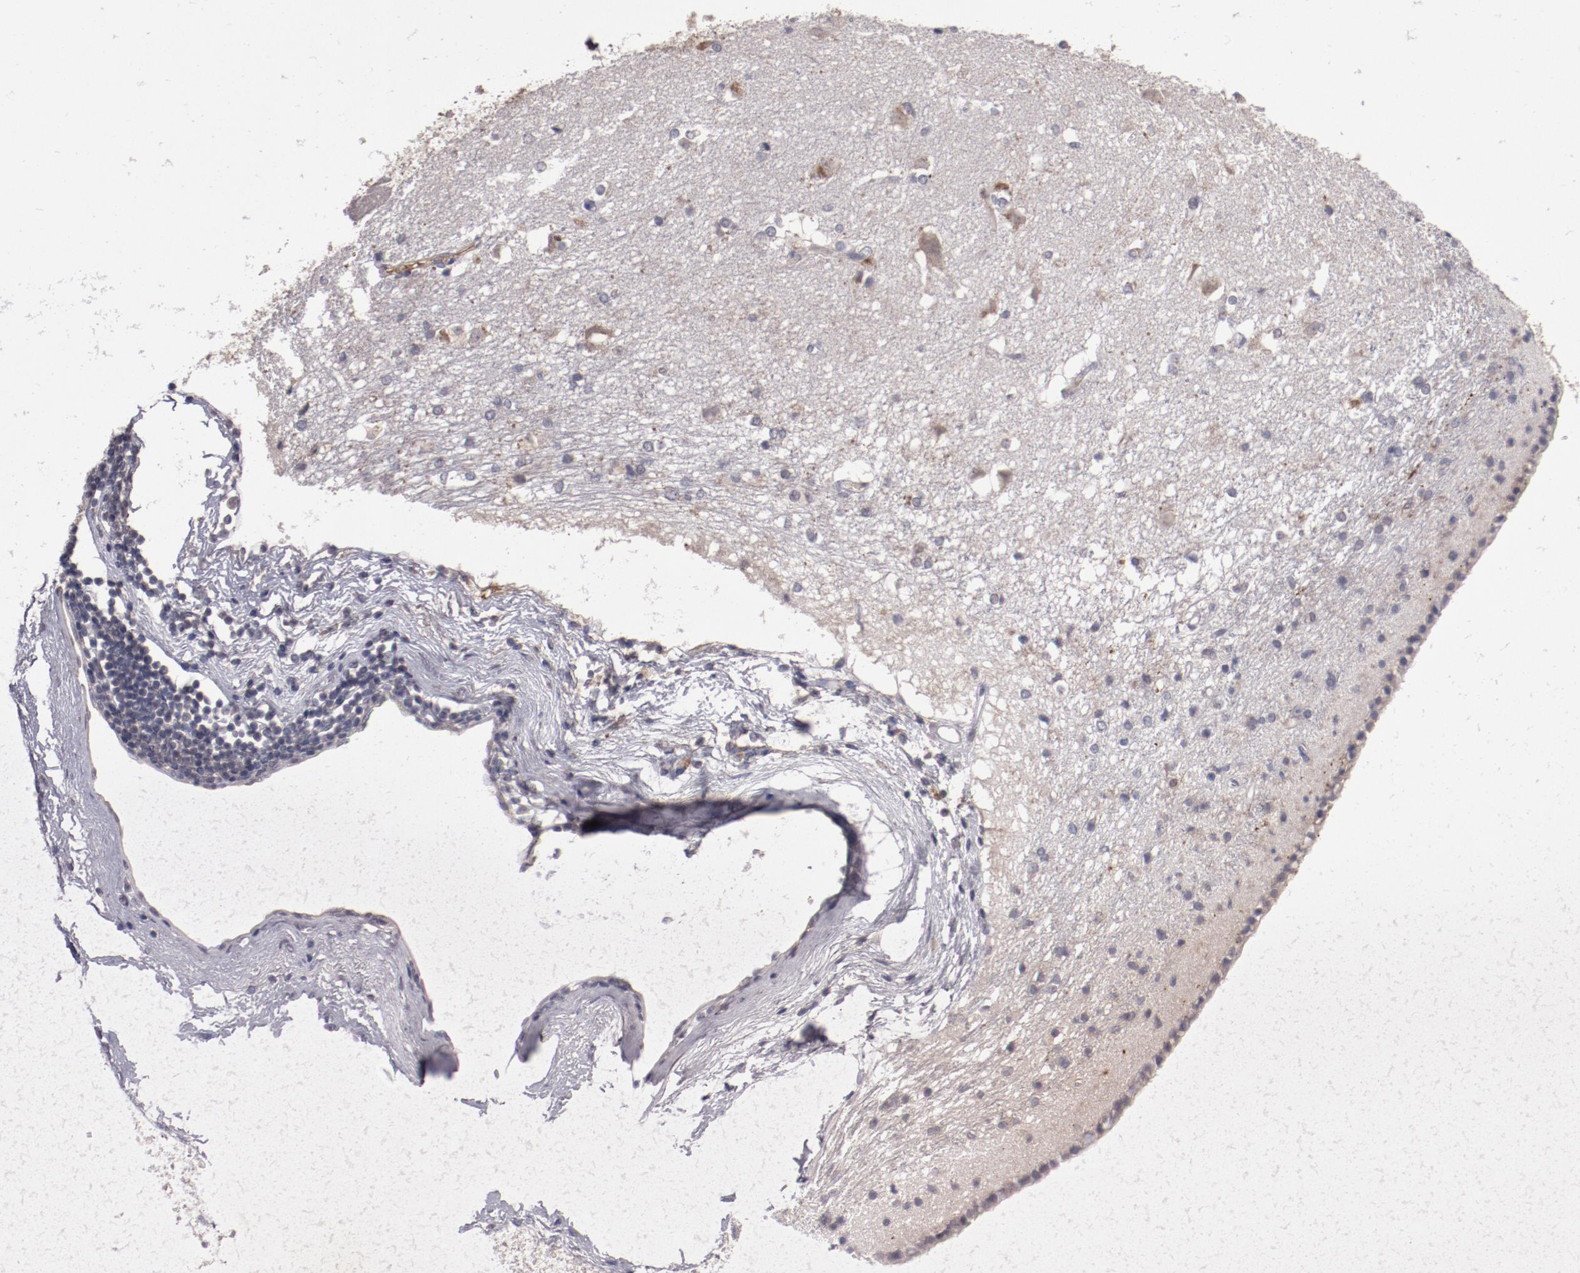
{"staining": {"intensity": "negative", "quantity": "none", "location": "none"}, "tissue": "caudate", "cell_type": "Glial cells", "image_type": "normal", "snomed": [{"axis": "morphology", "description": "Normal tissue, NOS"}, {"axis": "topography", "description": "Lateral ventricle wall"}], "caption": "Immunohistochemical staining of unremarkable caudate reveals no significant staining in glial cells.", "gene": "CP", "patient": {"sex": "female", "age": 19}}